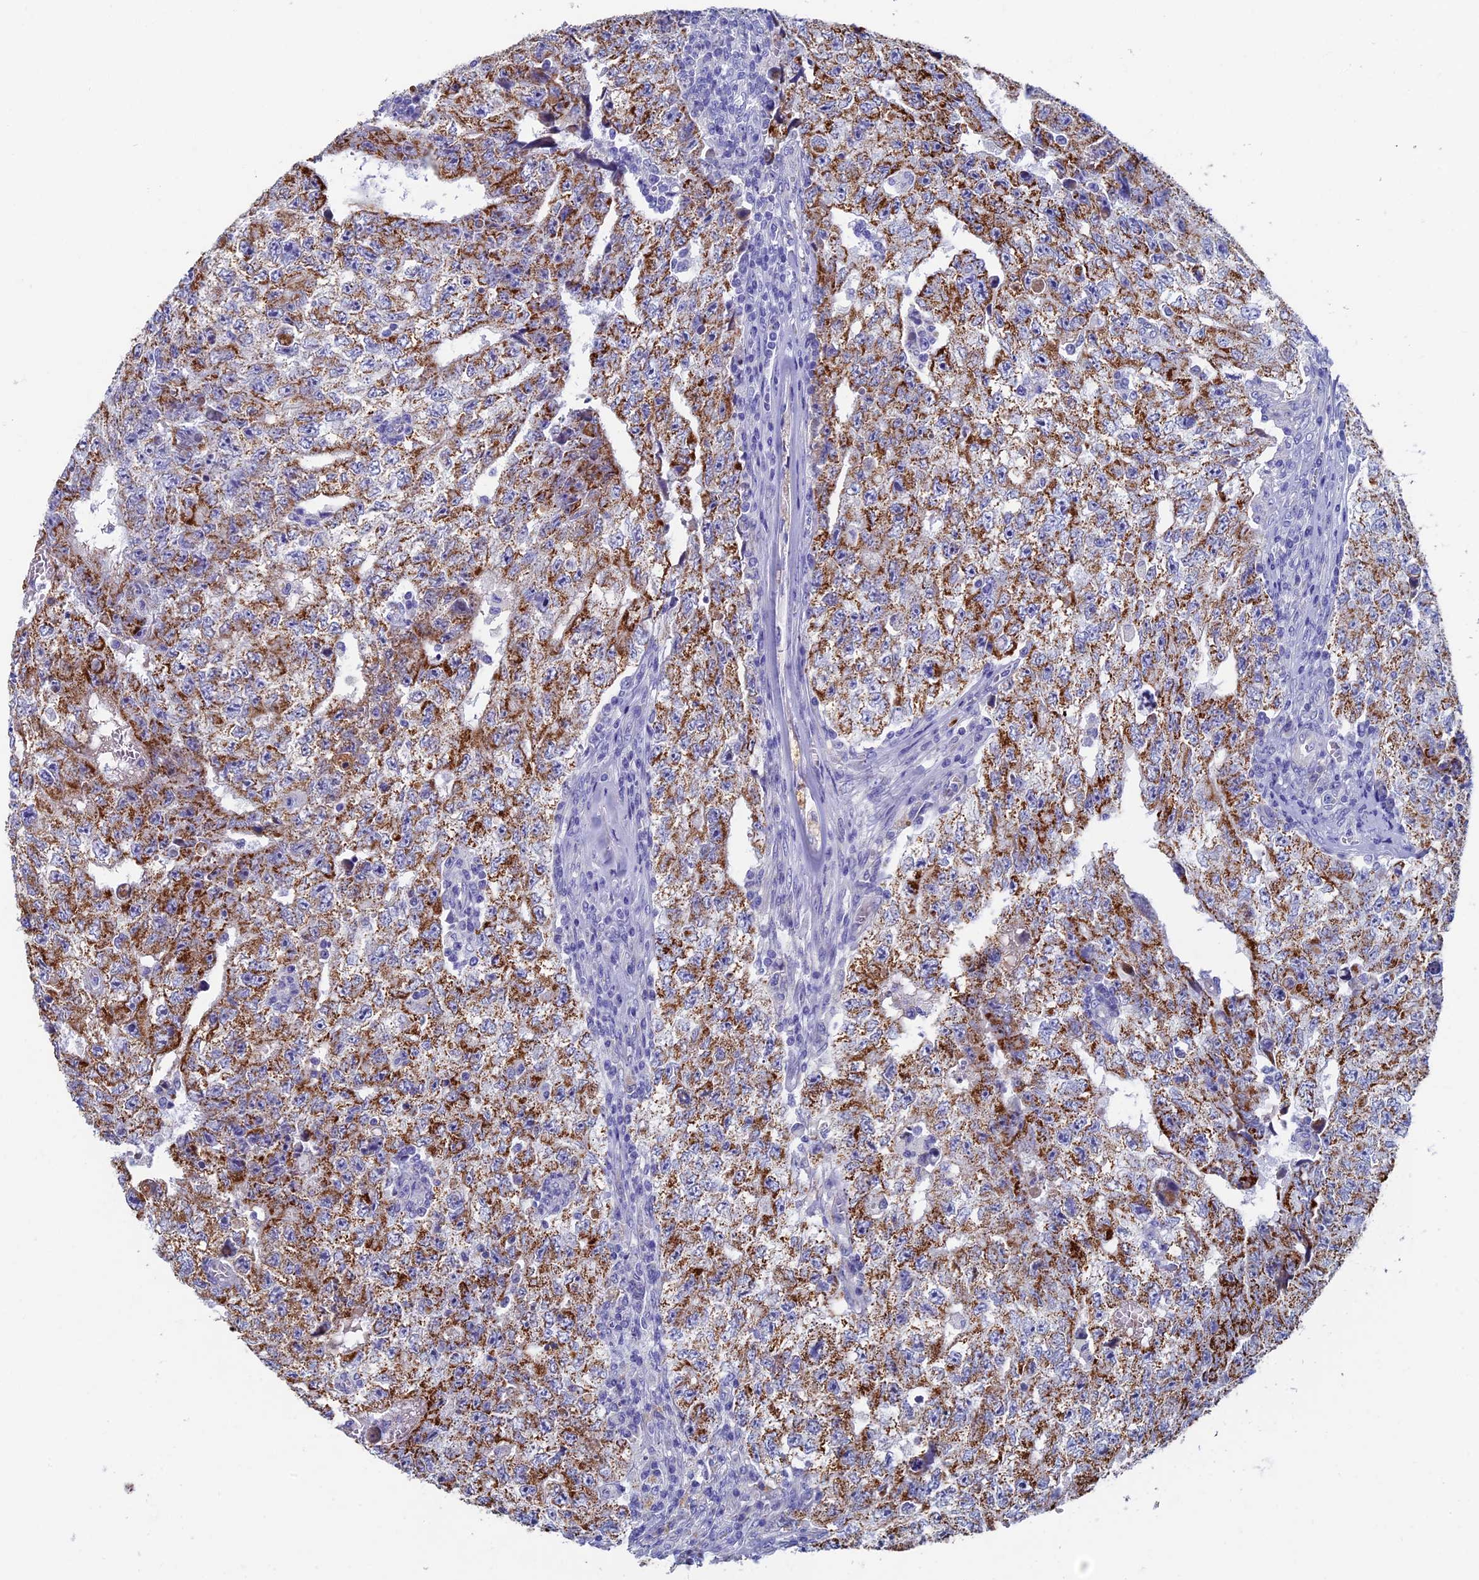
{"staining": {"intensity": "moderate", "quantity": "25%-75%", "location": "cytoplasmic/membranous"}, "tissue": "testis cancer", "cell_type": "Tumor cells", "image_type": "cancer", "snomed": [{"axis": "morphology", "description": "Carcinoma, Embryonal, NOS"}, {"axis": "topography", "description": "Testis"}], "caption": "Approximately 25%-75% of tumor cells in human embryonal carcinoma (testis) display moderate cytoplasmic/membranous protein staining as visualized by brown immunohistochemical staining.", "gene": "OAT", "patient": {"sex": "male", "age": 17}}